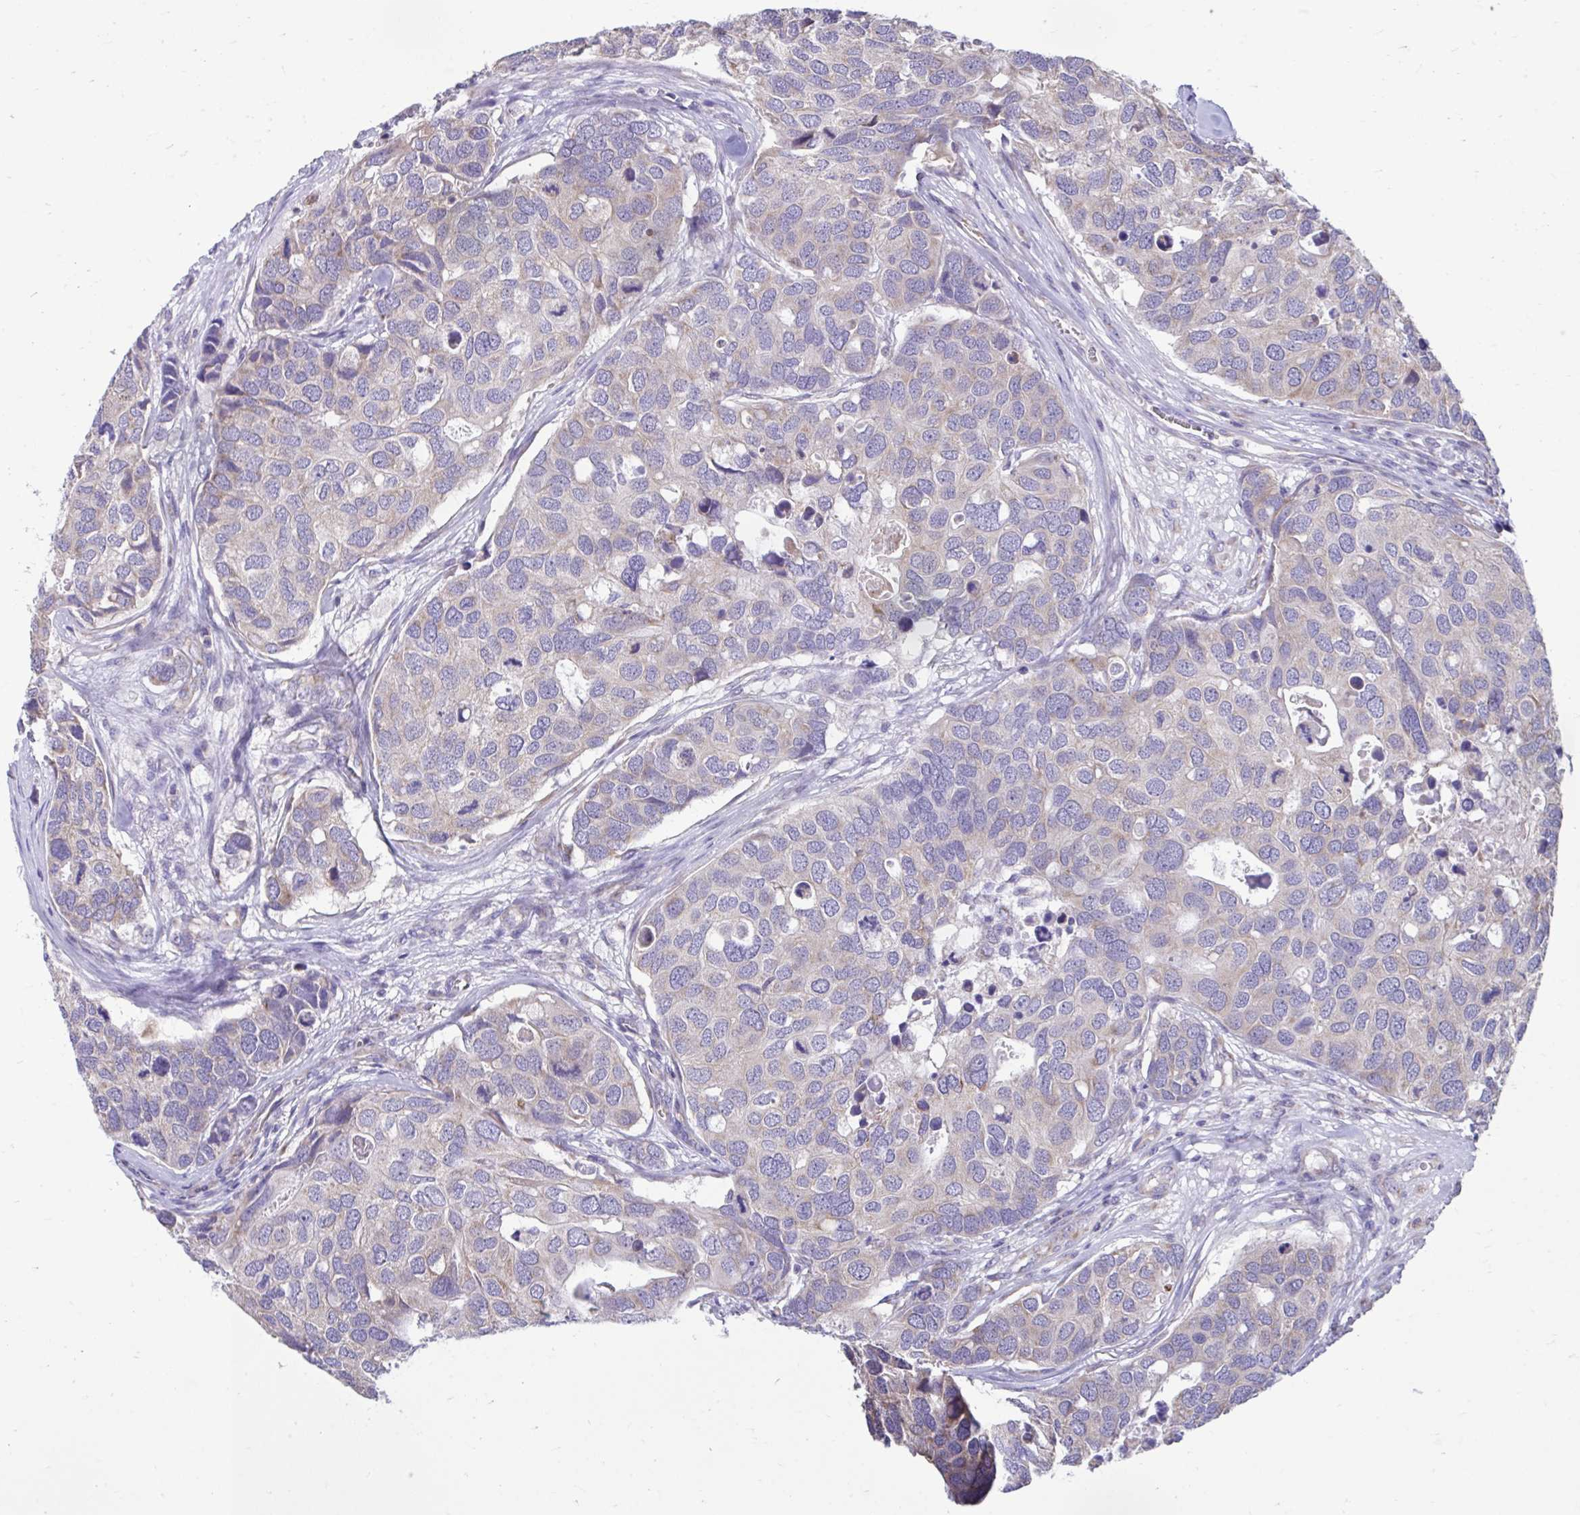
{"staining": {"intensity": "negative", "quantity": "none", "location": "none"}, "tissue": "breast cancer", "cell_type": "Tumor cells", "image_type": "cancer", "snomed": [{"axis": "morphology", "description": "Duct carcinoma"}, {"axis": "topography", "description": "Breast"}], "caption": "Tumor cells show no significant positivity in breast cancer (infiltrating ductal carcinoma).", "gene": "LINGO4", "patient": {"sex": "female", "age": 83}}